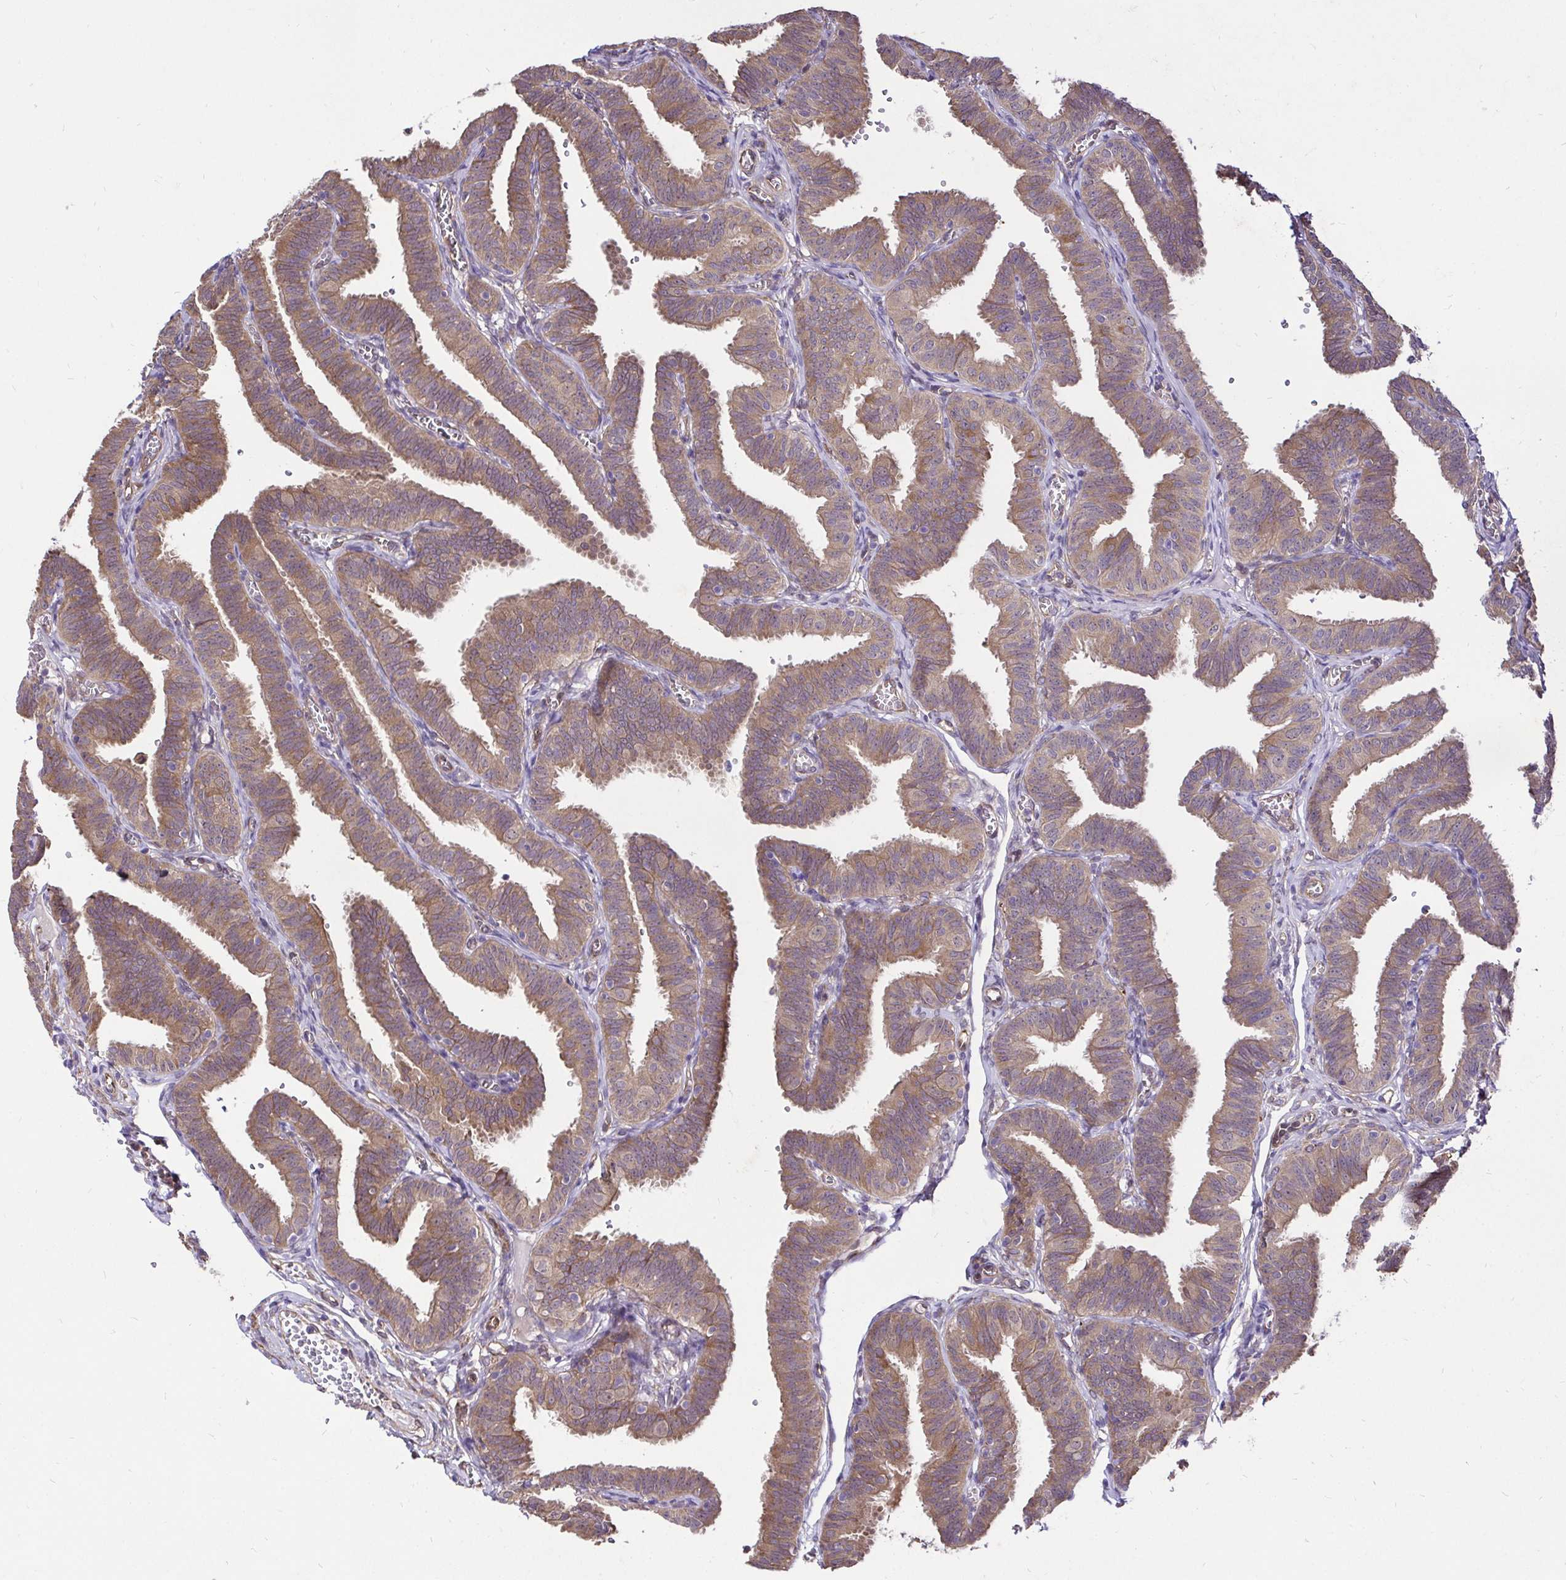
{"staining": {"intensity": "moderate", "quantity": ">75%", "location": "cytoplasmic/membranous"}, "tissue": "fallopian tube", "cell_type": "Glandular cells", "image_type": "normal", "snomed": [{"axis": "morphology", "description": "Normal tissue, NOS"}, {"axis": "topography", "description": "Fallopian tube"}], "caption": "About >75% of glandular cells in normal fallopian tube show moderate cytoplasmic/membranous protein expression as visualized by brown immunohistochemical staining.", "gene": "CCDC122", "patient": {"sex": "female", "age": 25}}